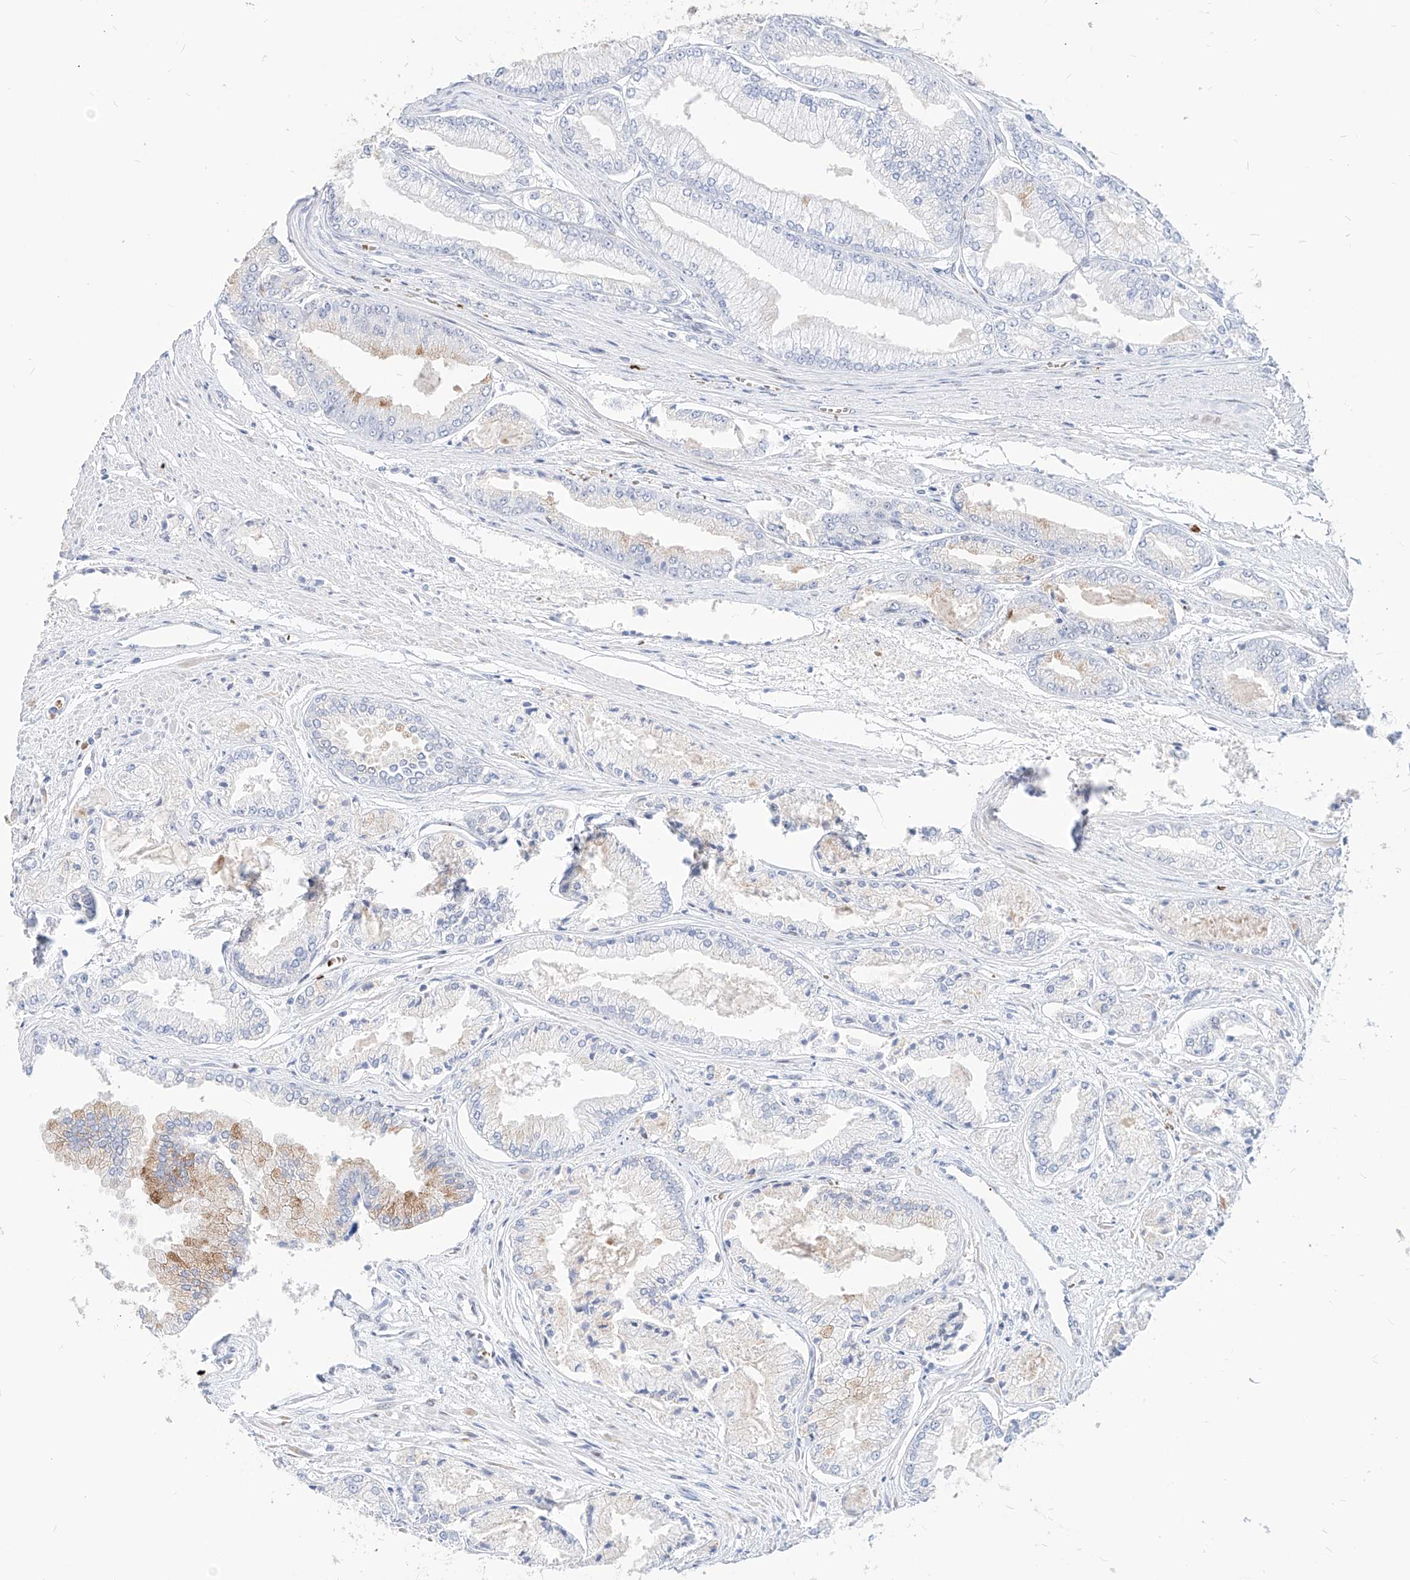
{"staining": {"intensity": "negative", "quantity": "none", "location": "none"}, "tissue": "prostate cancer", "cell_type": "Tumor cells", "image_type": "cancer", "snomed": [{"axis": "morphology", "description": "Adenocarcinoma, Low grade"}, {"axis": "topography", "description": "Prostate"}], "caption": "Immunohistochemistry histopathology image of neoplastic tissue: prostate low-grade adenocarcinoma stained with DAB (3,3'-diaminobenzidine) displays no significant protein staining in tumor cells.", "gene": "ZFP42", "patient": {"sex": "male", "age": 52}}